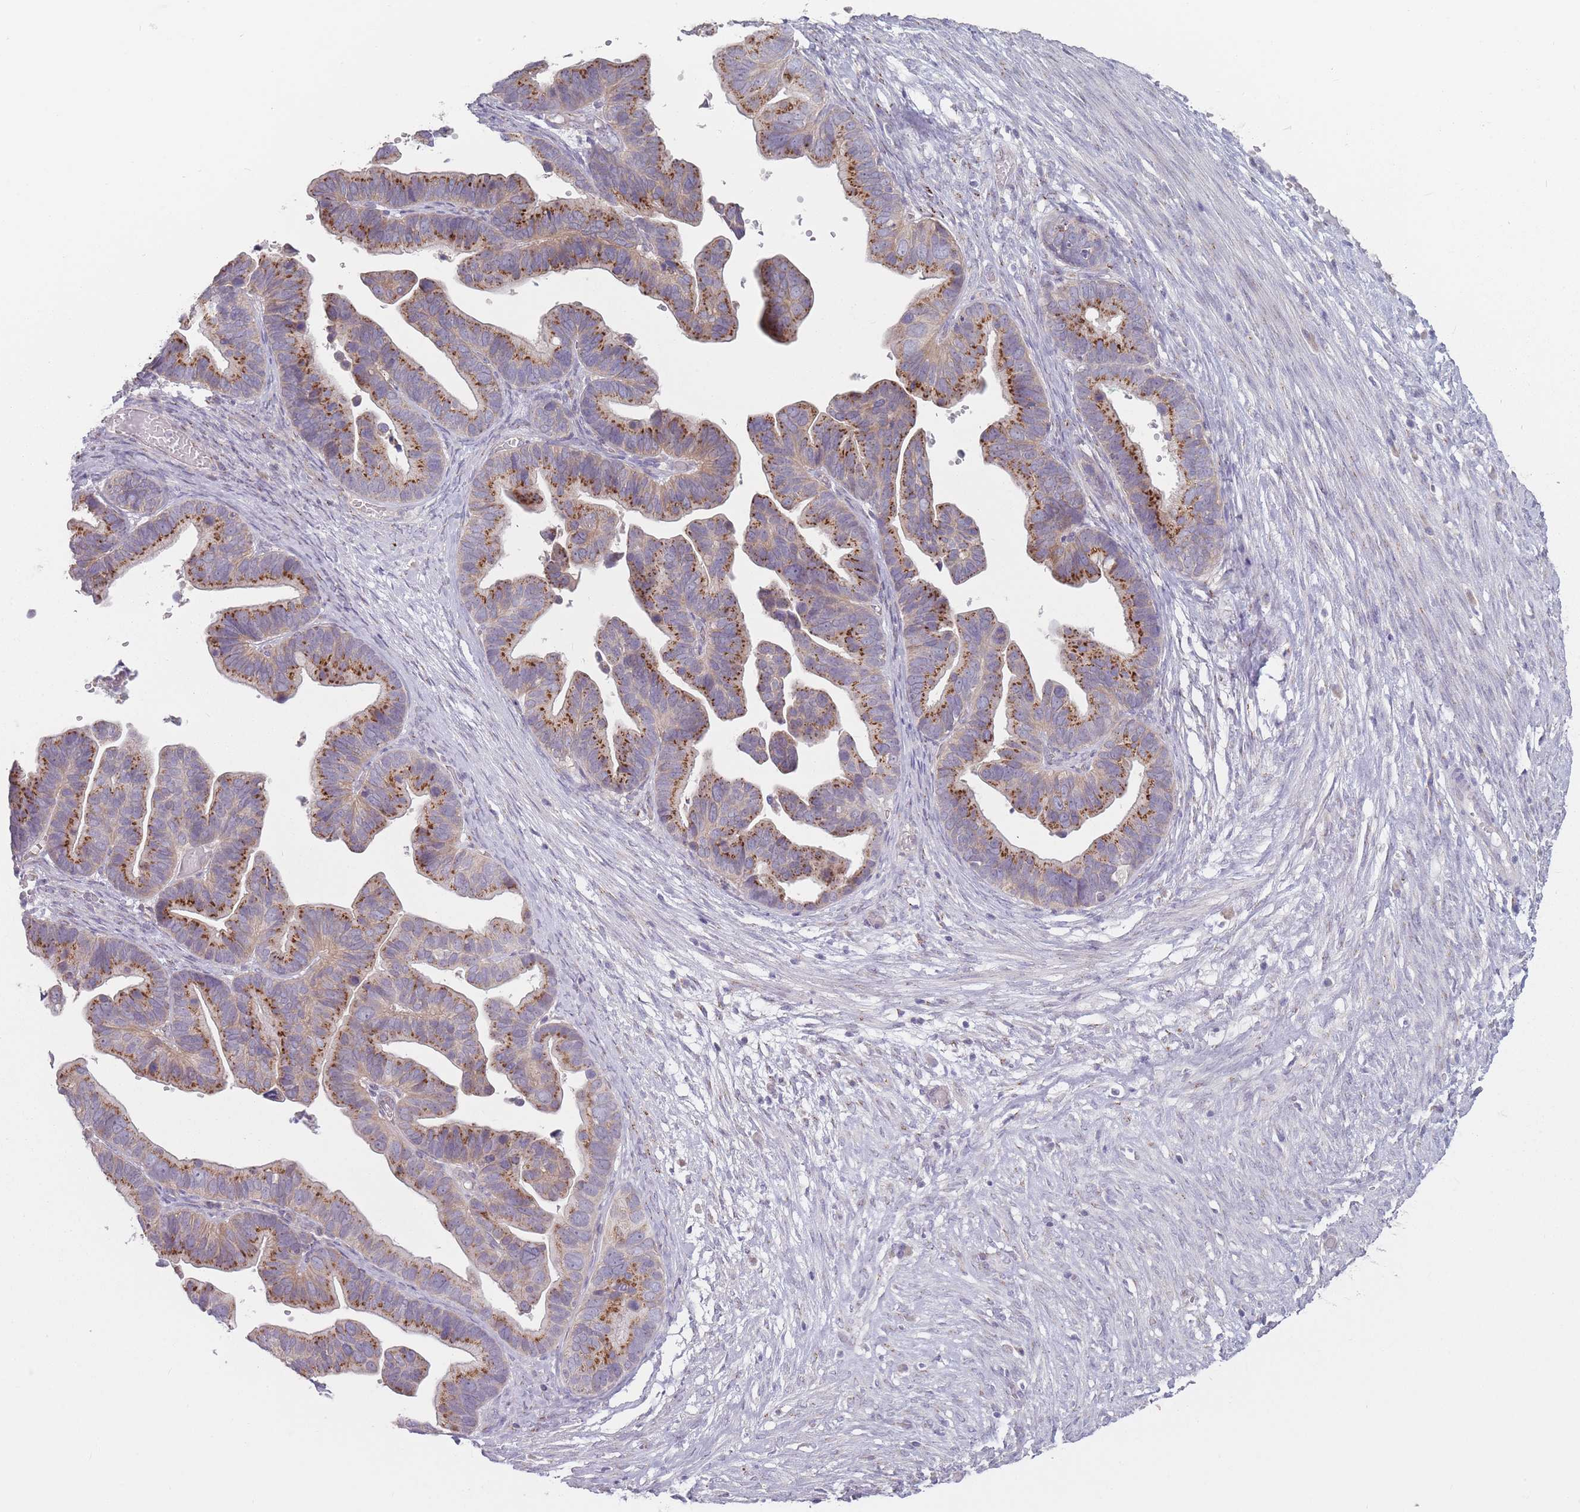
{"staining": {"intensity": "moderate", "quantity": "25%-75%", "location": "cytoplasmic/membranous"}, "tissue": "ovarian cancer", "cell_type": "Tumor cells", "image_type": "cancer", "snomed": [{"axis": "morphology", "description": "Cystadenocarcinoma, serous, NOS"}, {"axis": "topography", "description": "Ovary"}], "caption": "This is a micrograph of immunohistochemistry (IHC) staining of ovarian cancer, which shows moderate expression in the cytoplasmic/membranous of tumor cells.", "gene": "AKAIN1", "patient": {"sex": "female", "age": 56}}